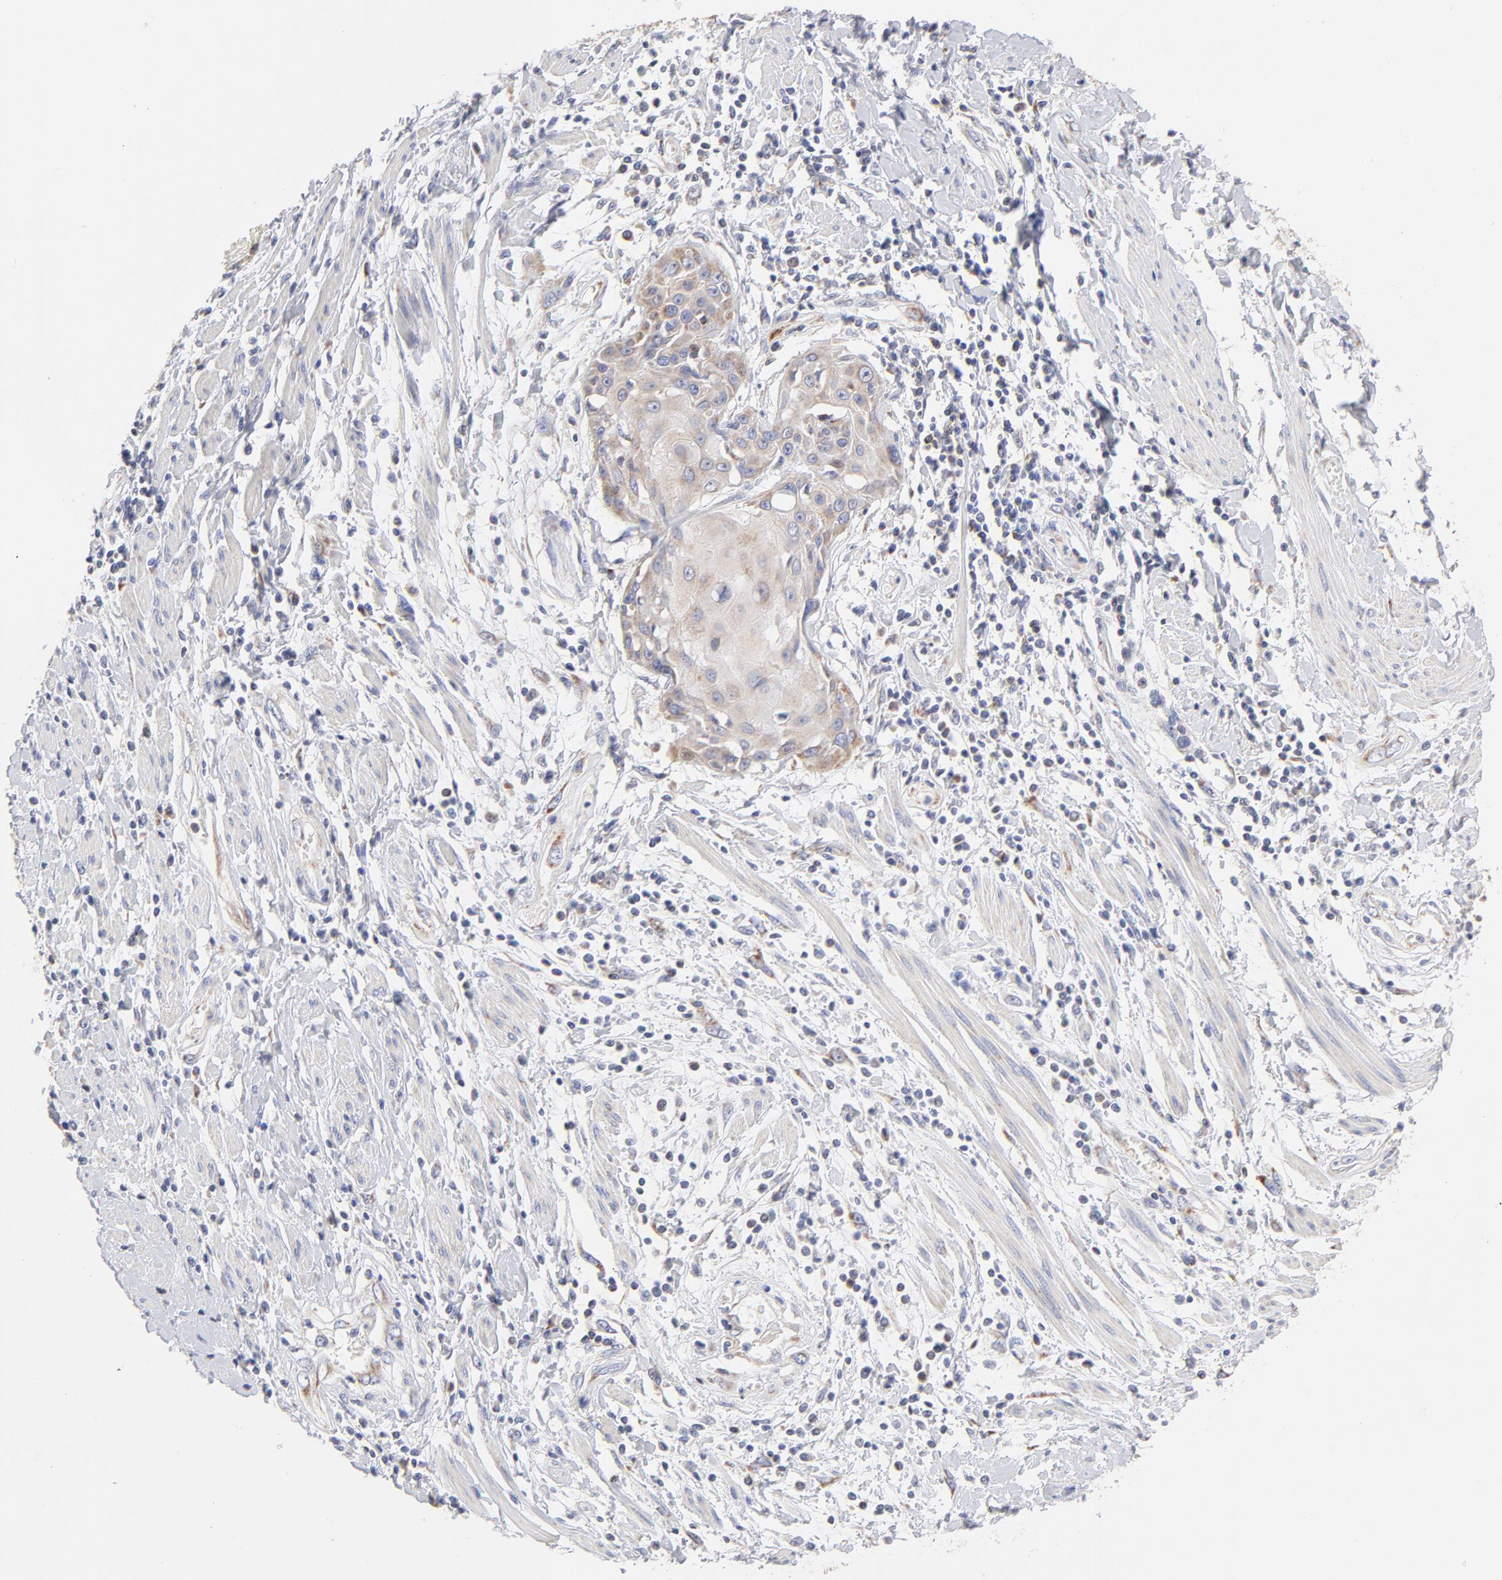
{"staining": {"intensity": "weak", "quantity": "<25%", "location": "cytoplasmic/membranous"}, "tissue": "cervical cancer", "cell_type": "Tumor cells", "image_type": "cancer", "snomed": [{"axis": "morphology", "description": "Squamous cell carcinoma, NOS"}, {"axis": "topography", "description": "Cervix"}], "caption": "This is an IHC micrograph of human cervical squamous cell carcinoma. There is no expression in tumor cells.", "gene": "TIMM8A", "patient": {"sex": "female", "age": 57}}